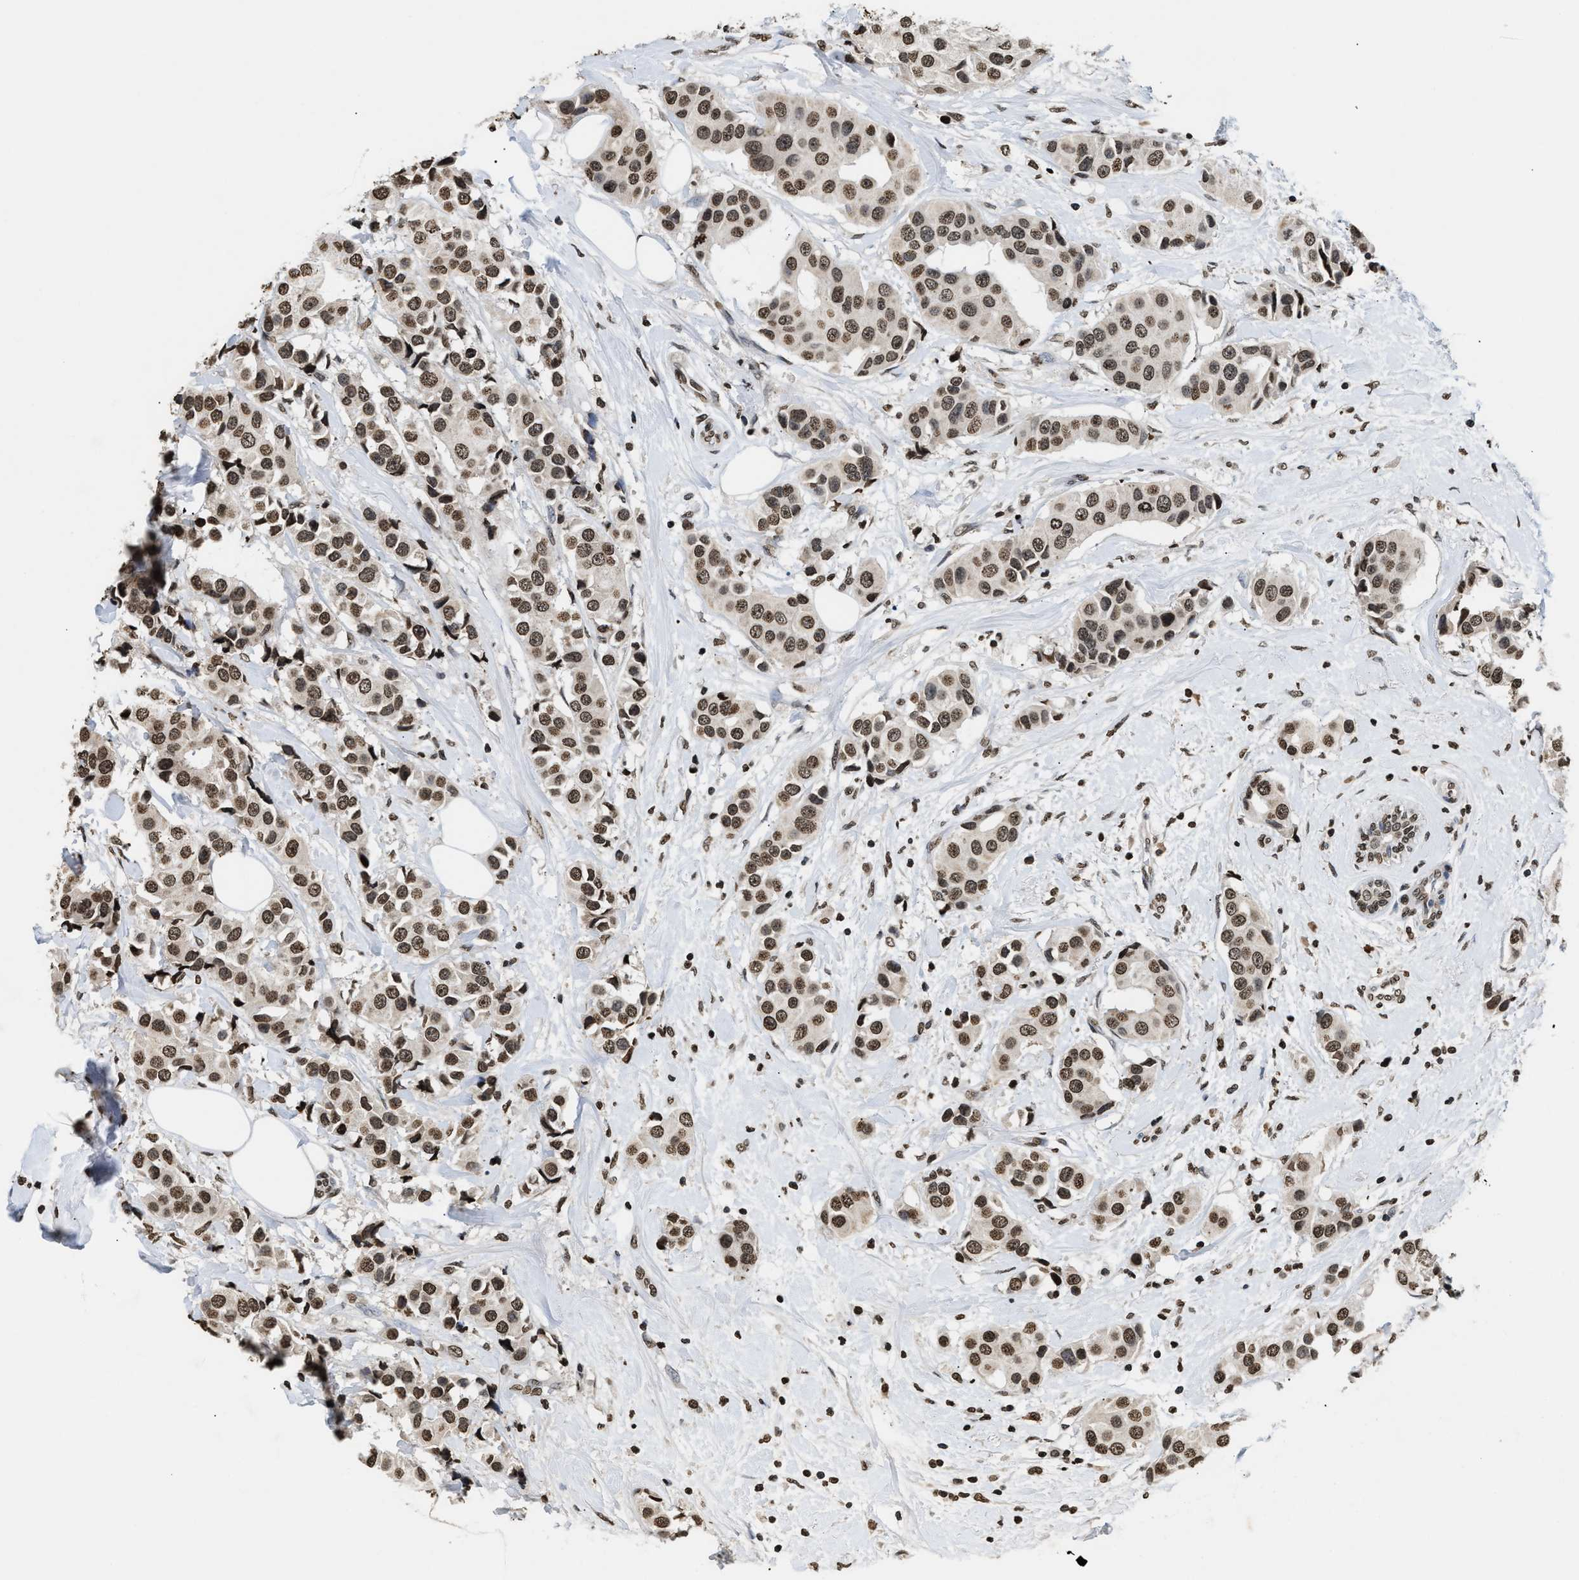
{"staining": {"intensity": "moderate", "quantity": ">75%", "location": "nuclear"}, "tissue": "breast cancer", "cell_type": "Tumor cells", "image_type": "cancer", "snomed": [{"axis": "morphology", "description": "Normal tissue, NOS"}, {"axis": "morphology", "description": "Duct carcinoma"}, {"axis": "topography", "description": "Breast"}], "caption": "This histopathology image reveals IHC staining of human breast cancer, with medium moderate nuclear staining in approximately >75% of tumor cells.", "gene": "DNASE1L3", "patient": {"sex": "female", "age": 39}}